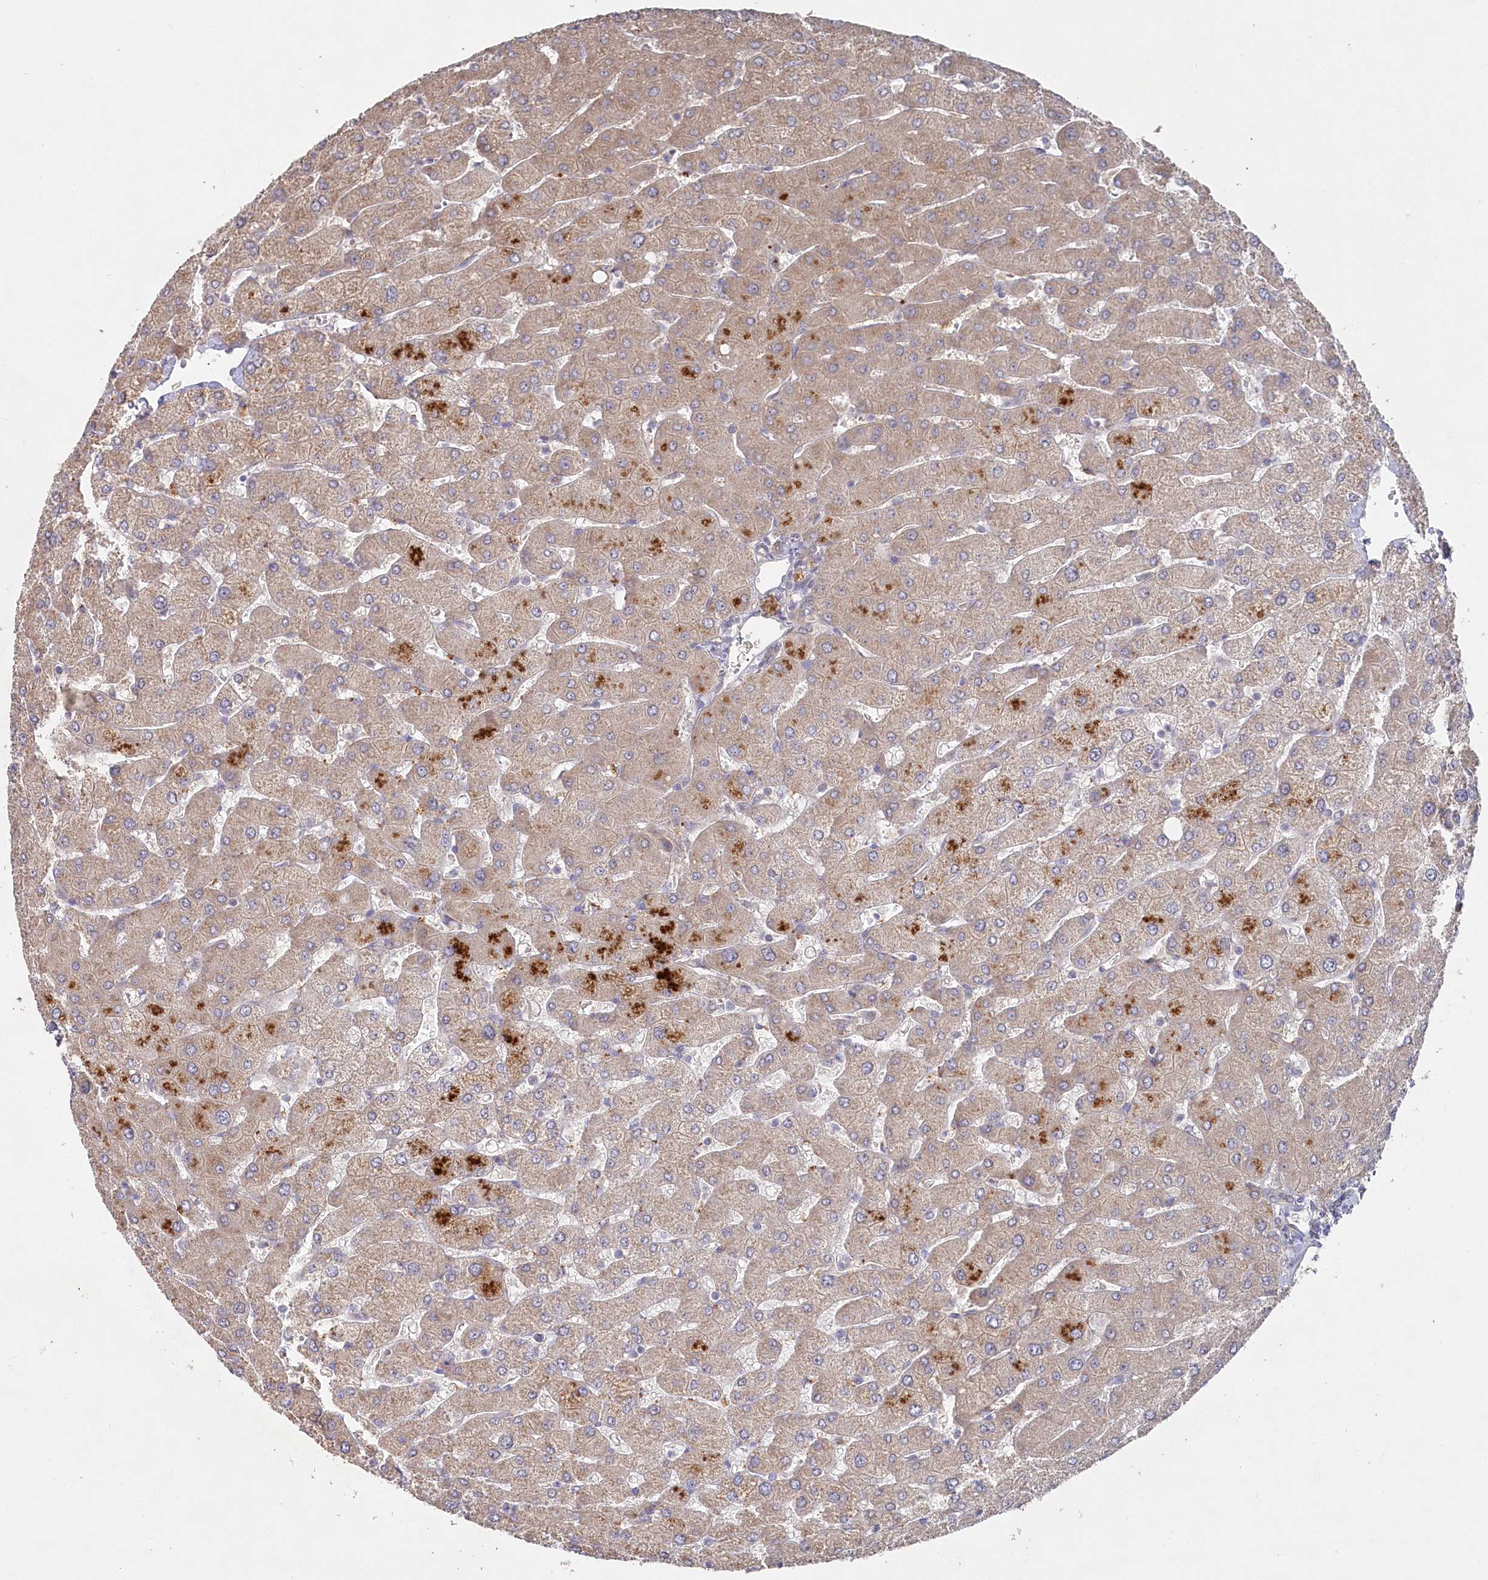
{"staining": {"intensity": "negative", "quantity": "none", "location": "none"}, "tissue": "liver", "cell_type": "Cholangiocytes", "image_type": "normal", "snomed": [{"axis": "morphology", "description": "Normal tissue, NOS"}, {"axis": "topography", "description": "Liver"}], "caption": "DAB immunohistochemical staining of normal human liver exhibits no significant positivity in cholangiocytes.", "gene": "AAMDC", "patient": {"sex": "male", "age": 55}}